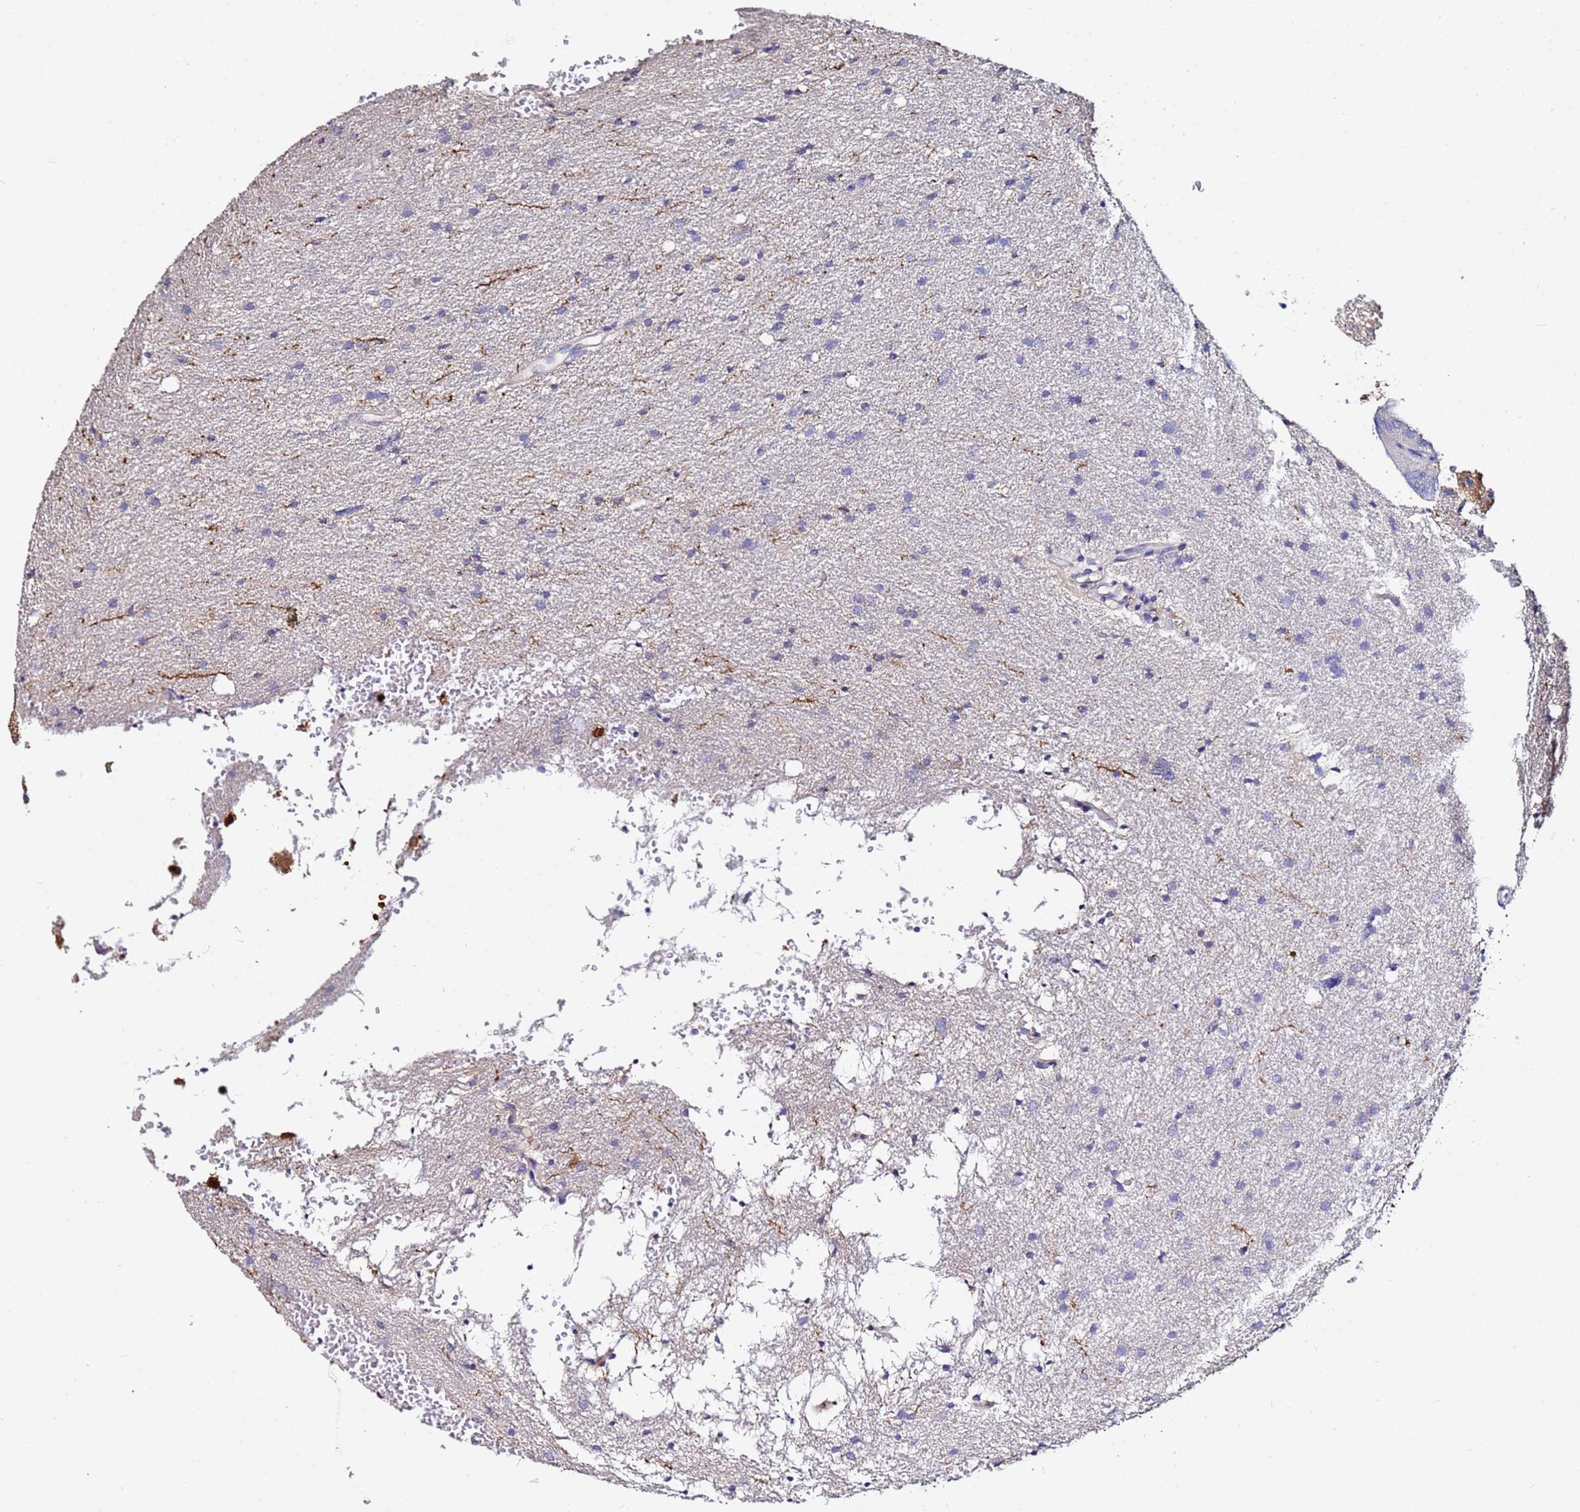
{"staining": {"intensity": "negative", "quantity": "none", "location": "none"}, "tissue": "glioma", "cell_type": "Tumor cells", "image_type": "cancer", "snomed": [{"axis": "morphology", "description": "Glioma, malignant, High grade"}, {"axis": "topography", "description": "Cerebral cortex"}], "caption": "The image demonstrates no staining of tumor cells in glioma. (IHC, brightfield microscopy, high magnification).", "gene": "TUBAL3", "patient": {"sex": "female", "age": 36}}